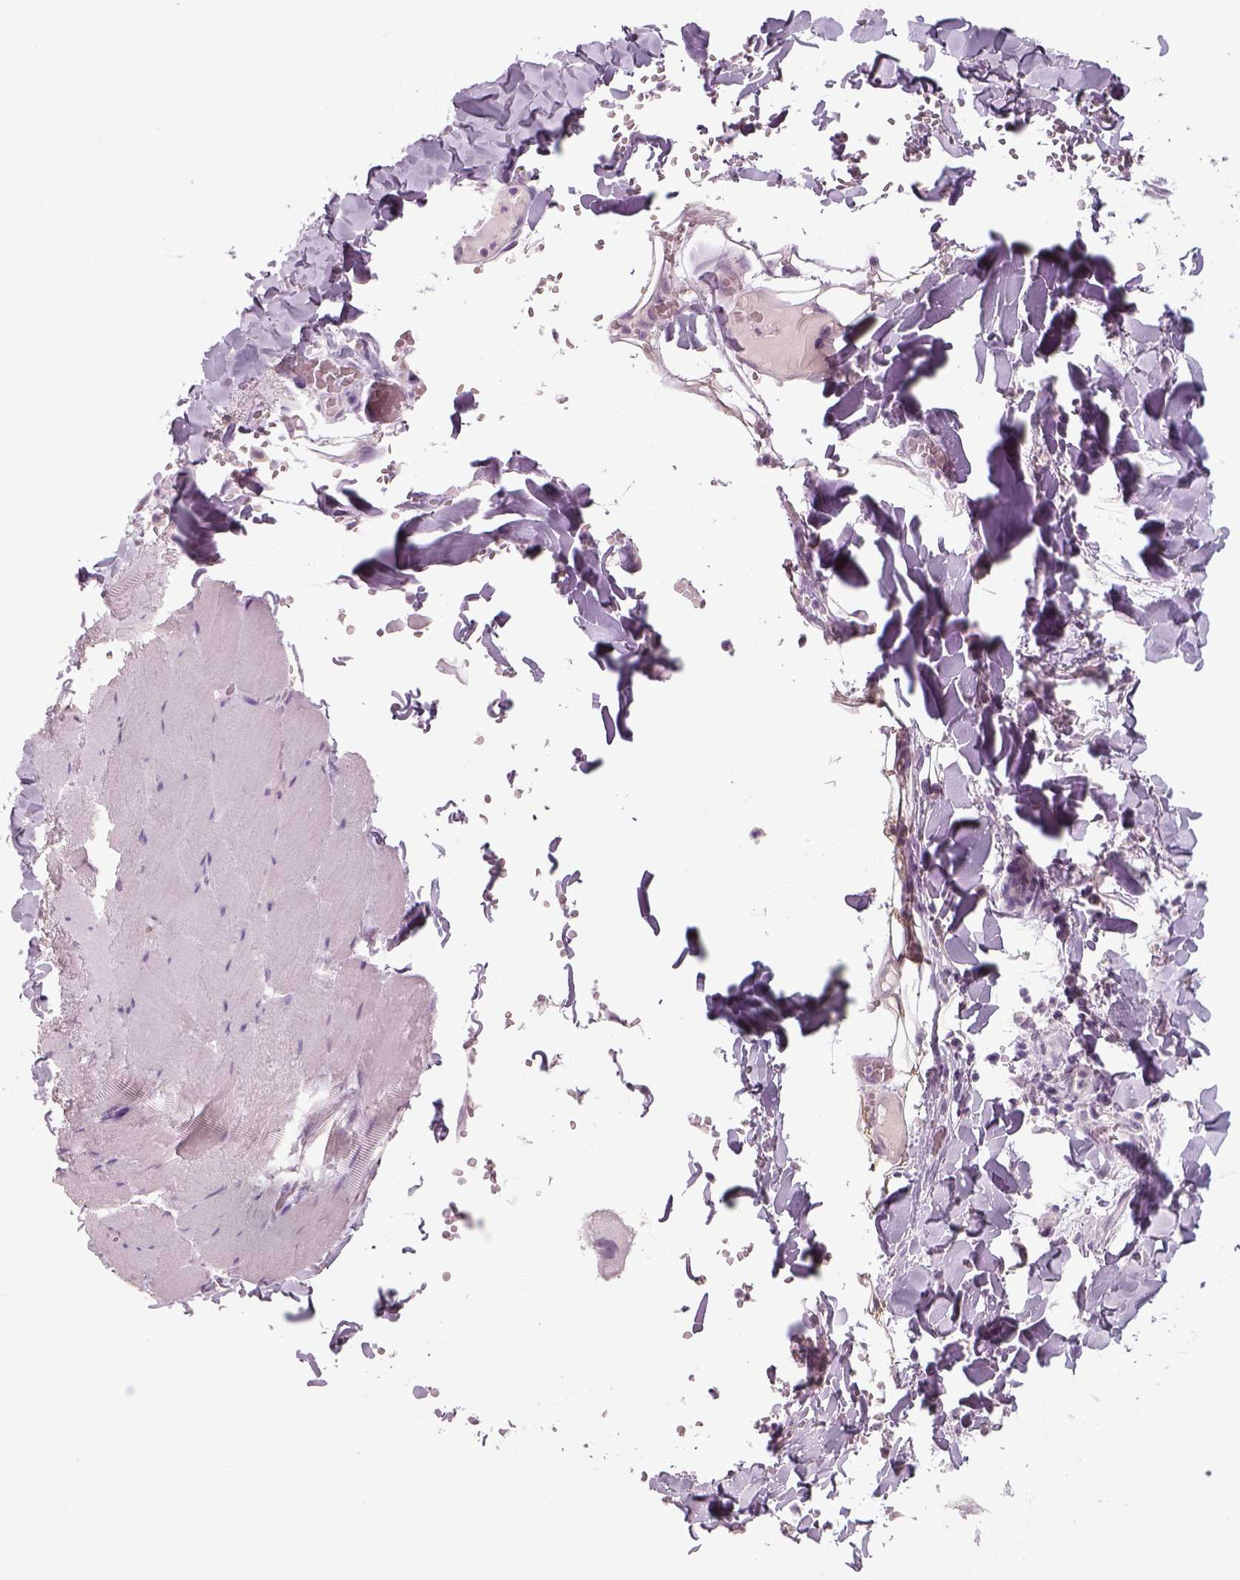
{"staining": {"intensity": "negative", "quantity": "none", "location": "none"}, "tissue": "skeletal muscle", "cell_type": "Myocytes", "image_type": "normal", "snomed": [{"axis": "morphology", "description": "Normal tissue, NOS"}, {"axis": "morphology", "description": "Malignant melanoma, Metastatic site"}, {"axis": "topography", "description": "Skeletal muscle"}], "caption": "A high-resolution image shows immunohistochemistry (IHC) staining of benign skeletal muscle, which exhibits no significant positivity in myocytes.", "gene": "SLC6A2", "patient": {"sex": "male", "age": 50}}